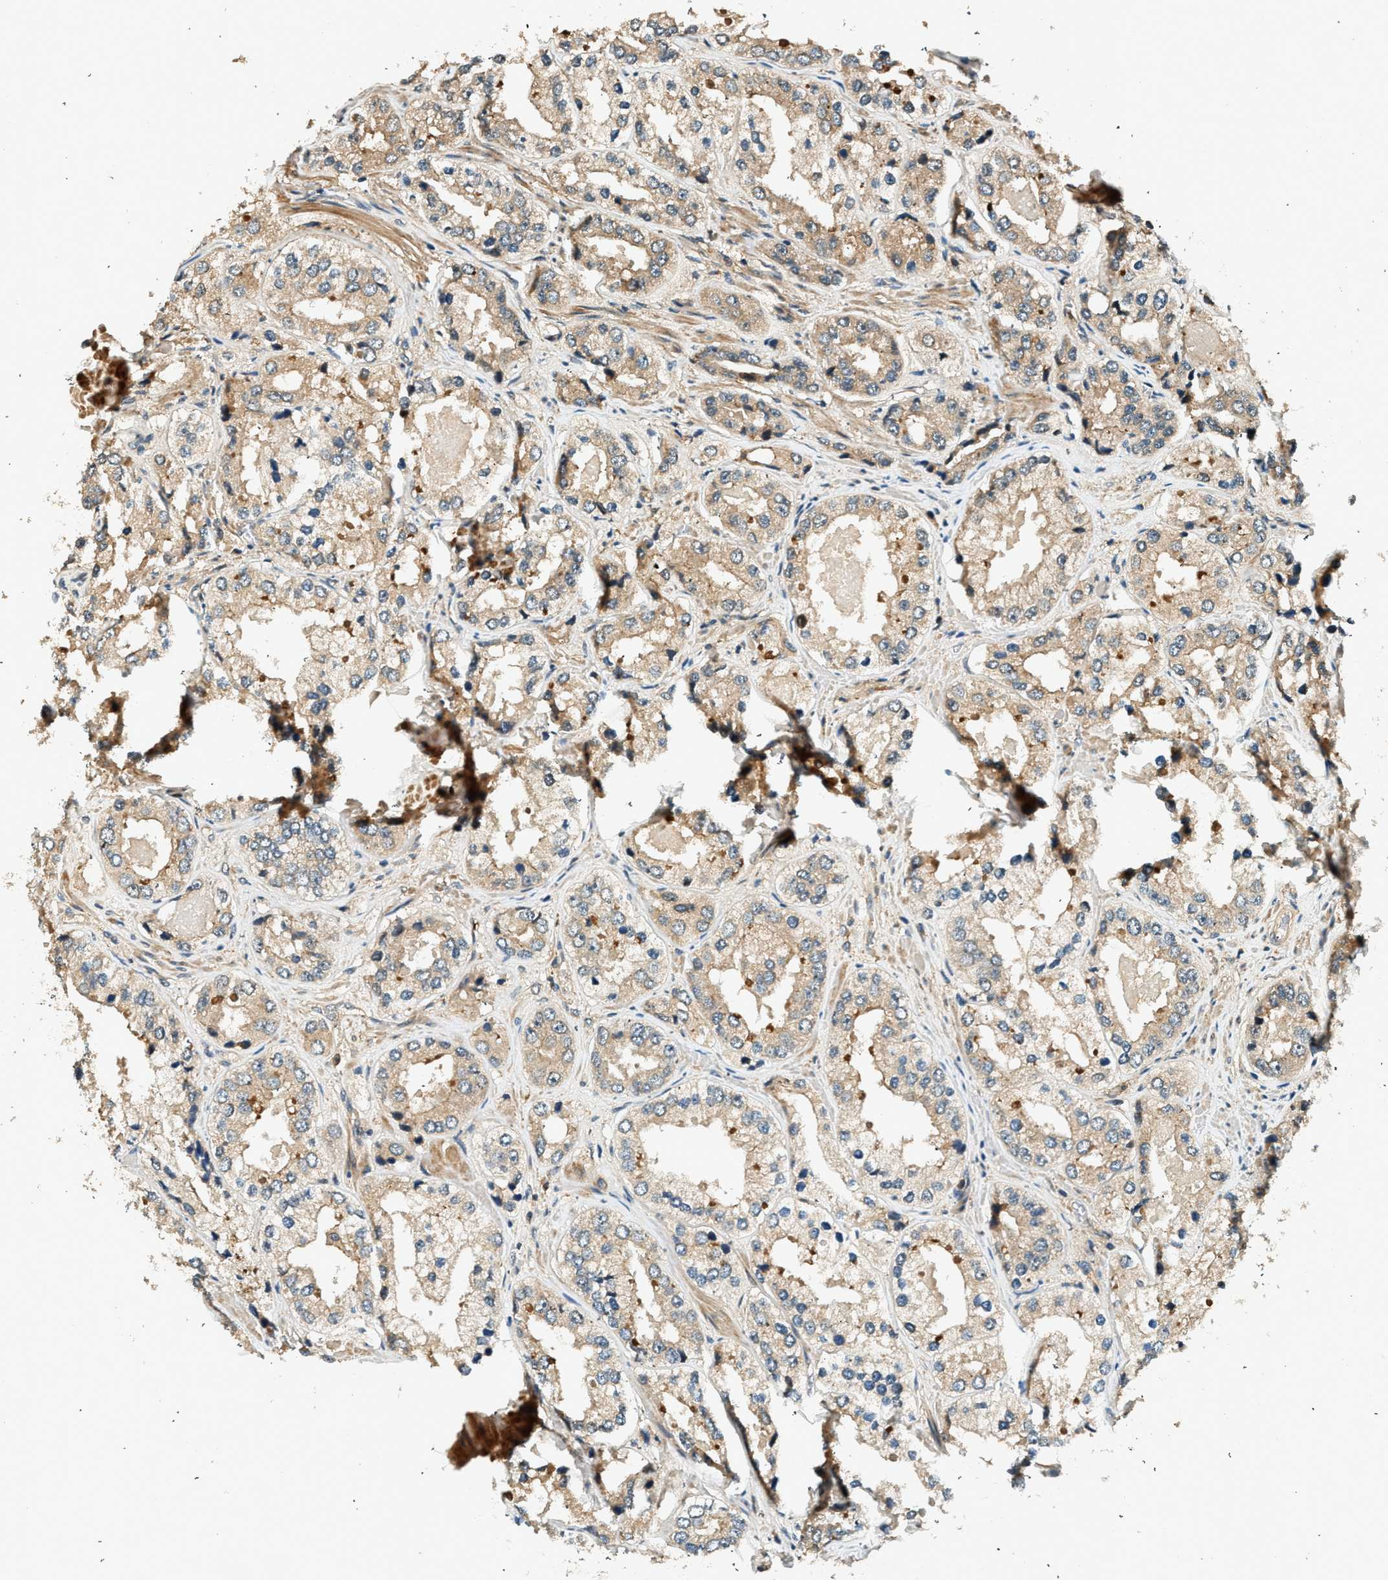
{"staining": {"intensity": "weak", "quantity": ">75%", "location": "cytoplasmic/membranous"}, "tissue": "prostate cancer", "cell_type": "Tumor cells", "image_type": "cancer", "snomed": [{"axis": "morphology", "description": "Adenocarcinoma, High grade"}, {"axis": "topography", "description": "Prostate"}], "caption": "Brown immunohistochemical staining in human prostate cancer (high-grade adenocarcinoma) demonstrates weak cytoplasmic/membranous positivity in approximately >75% of tumor cells.", "gene": "ARHGEF11", "patient": {"sex": "male", "age": 61}}